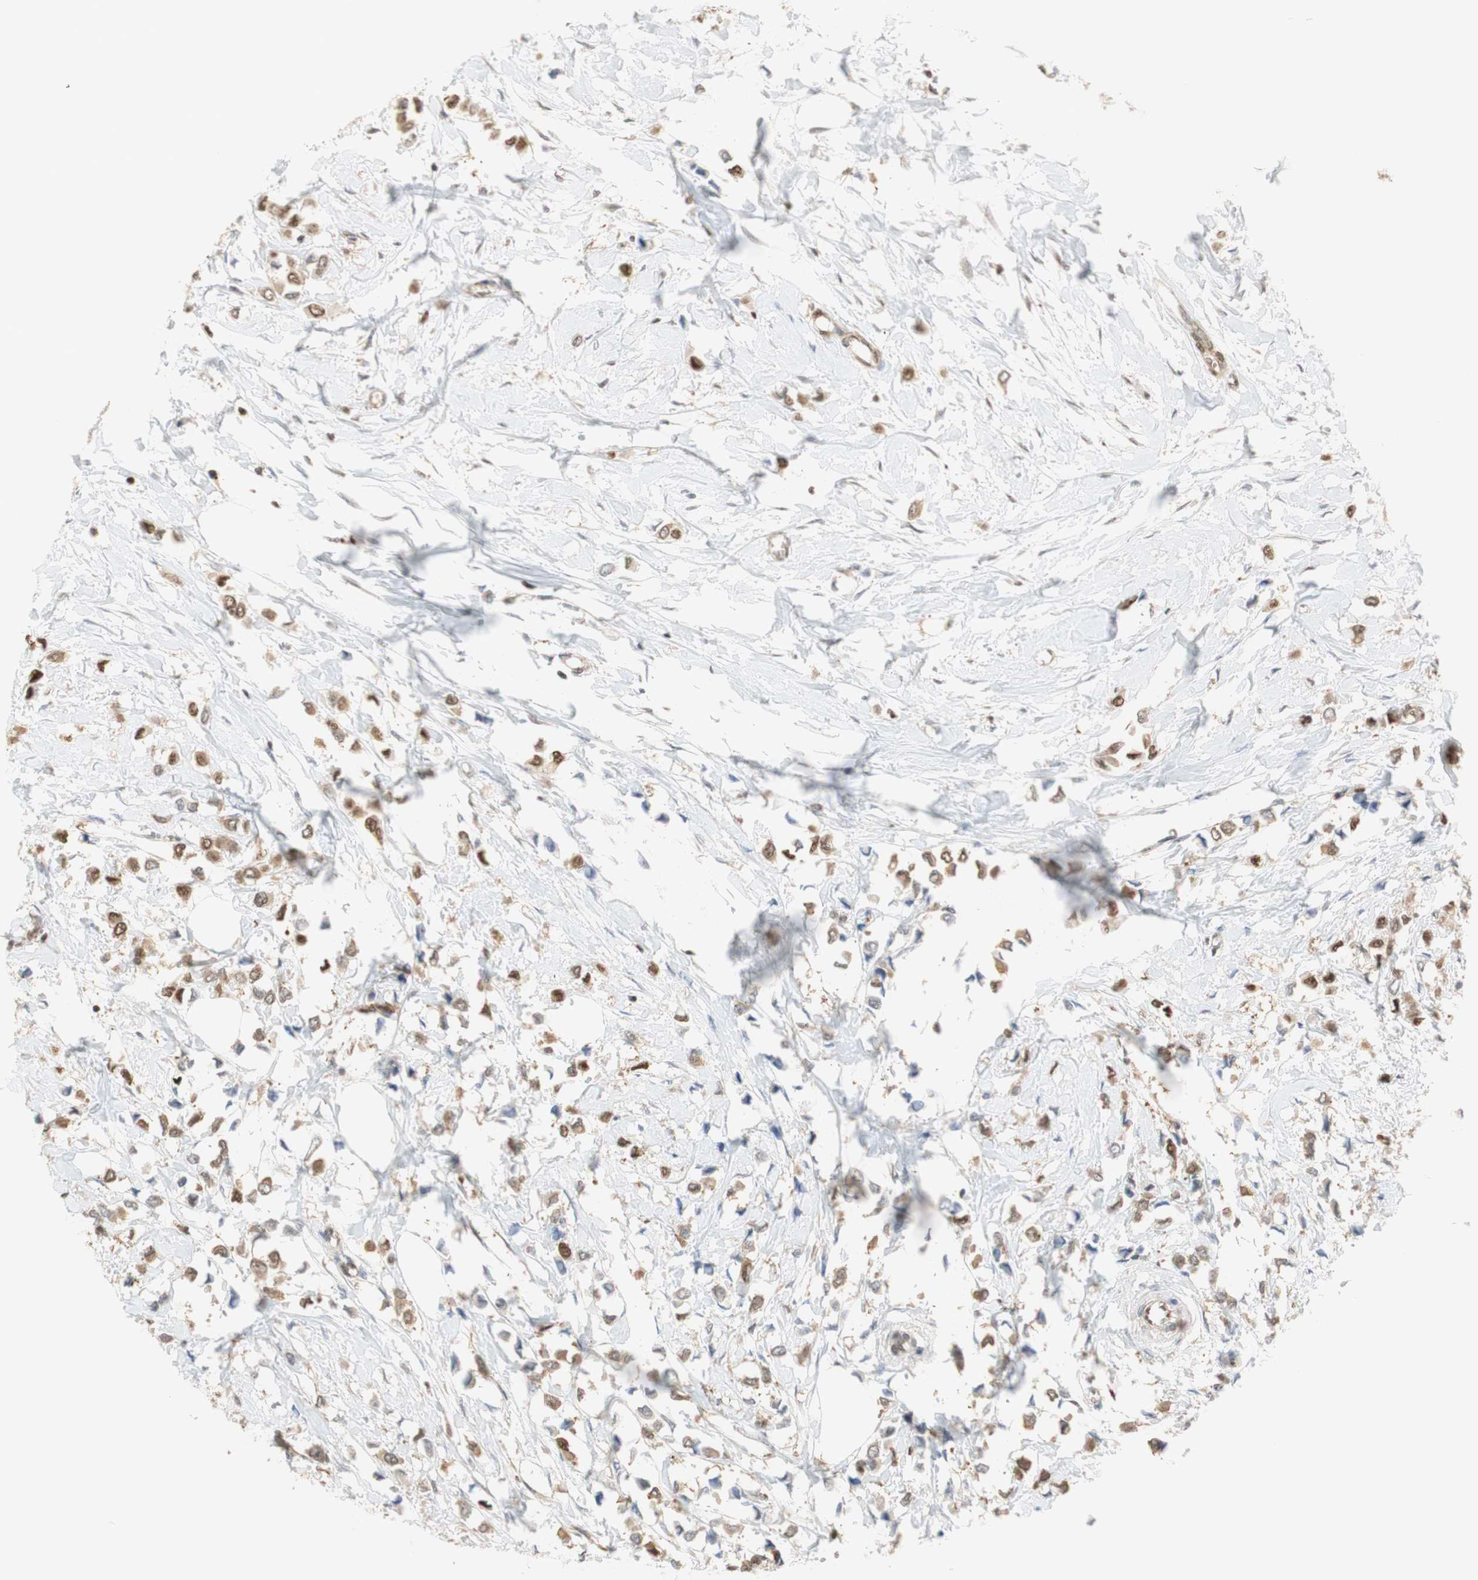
{"staining": {"intensity": "moderate", "quantity": ">75%", "location": "cytoplasmic/membranous,nuclear"}, "tissue": "breast cancer", "cell_type": "Tumor cells", "image_type": "cancer", "snomed": [{"axis": "morphology", "description": "Lobular carcinoma"}, {"axis": "topography", "description": "Breast"}], "caption": "Human lobular carcinoma (breast) stained for a protein (brown) demonstrates moderate cytoplasmic/membranous and nuclear positive positivity in approximately >75% of tumor cells.", "gene": "NAP1L4", "patient": {"sex": "female", "age": 51}}